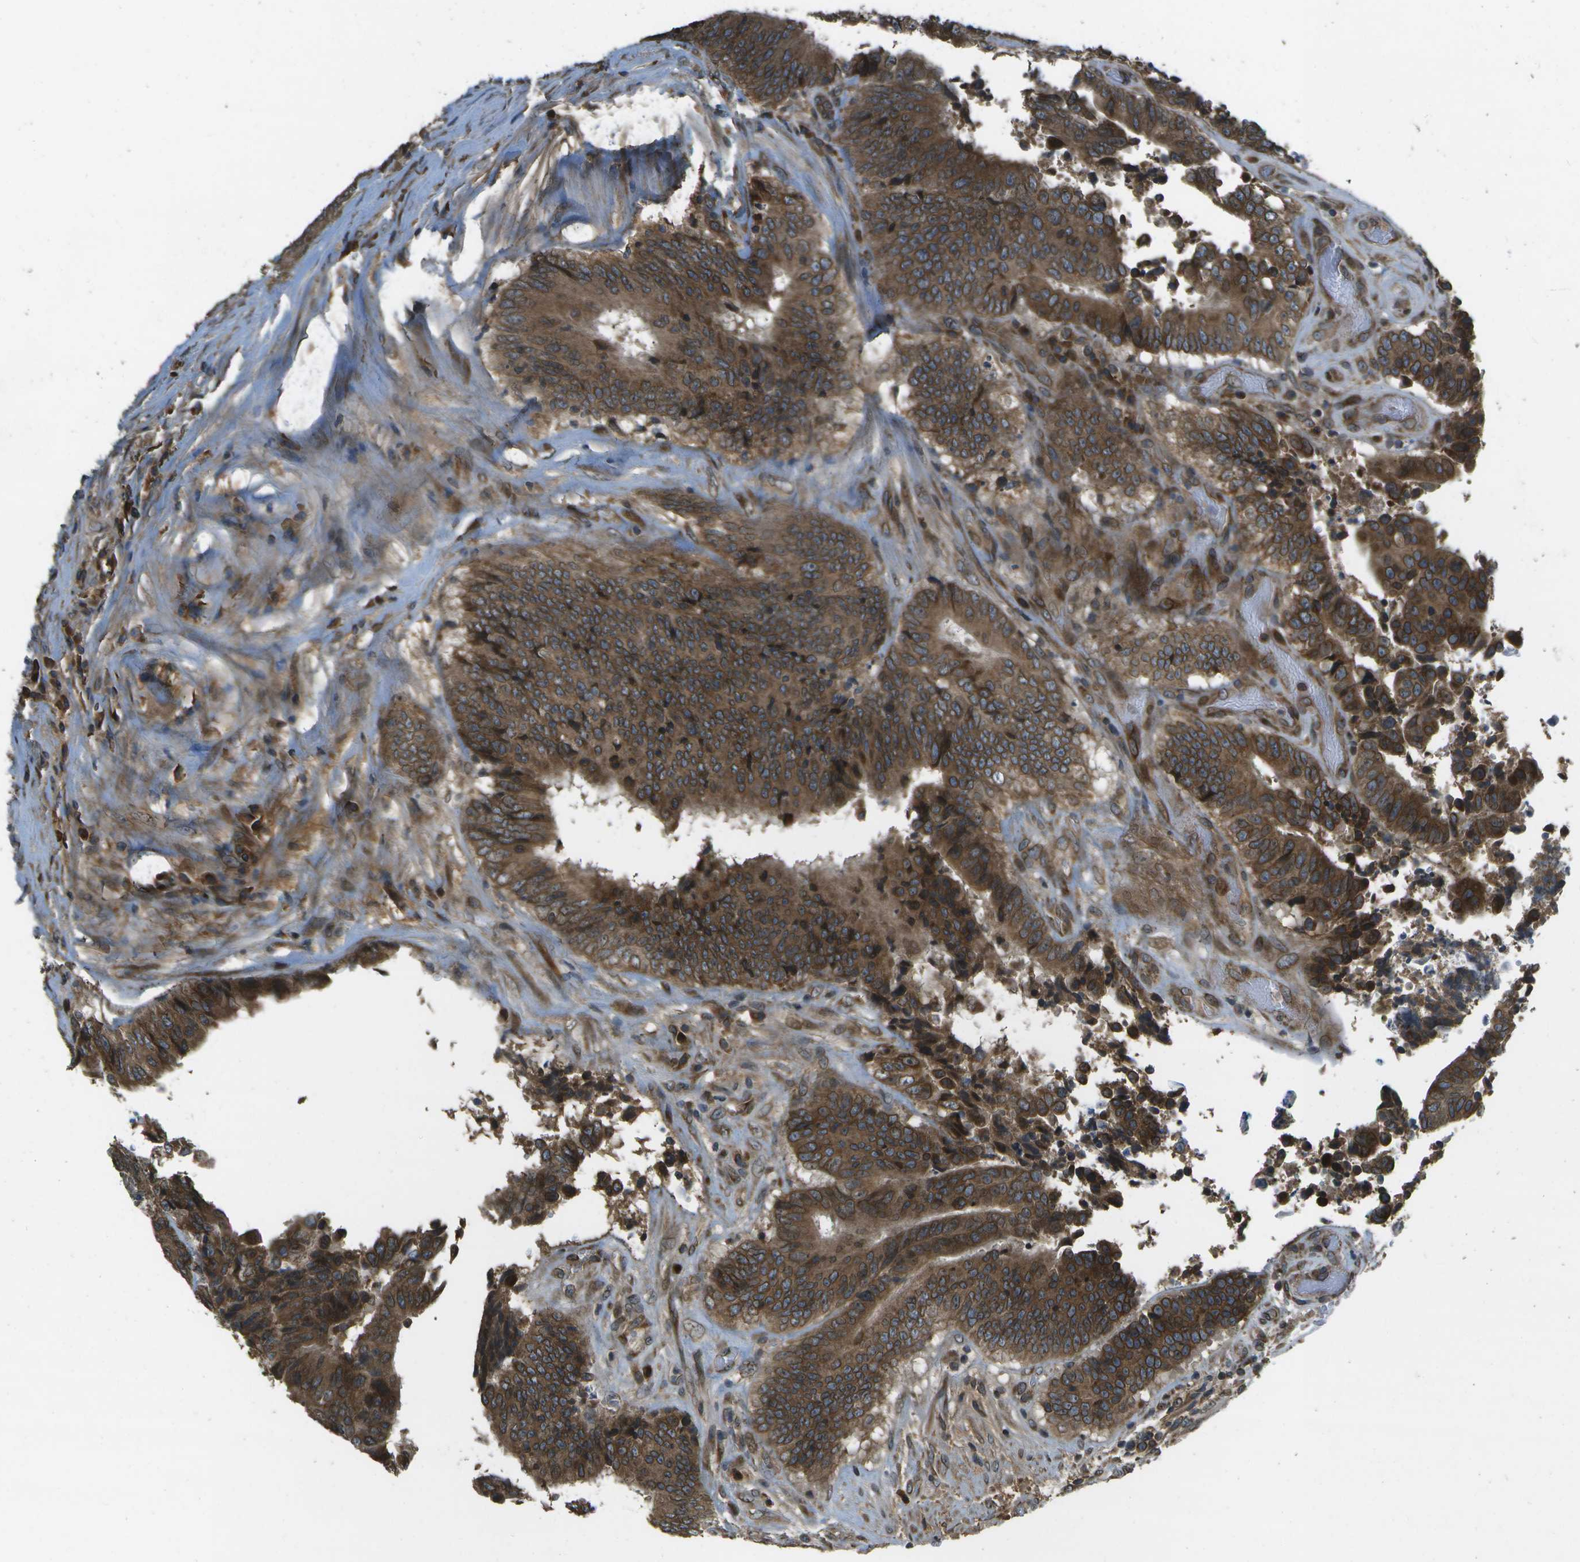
{"staining": {"intensity": "moderate", "quantity": ">75%", "location": "cytoplasmic/membranous"}, "tissue": "colorectal cancer", "cell_type": "Tumor cells", "image_type": "cancer", "snomed": [{"axis": "morphology", "description": "Adenocarcinoma, NOS"}, {"axis": "topography", "description": "Rectum"}], "caption": "Tumor cells reveal moderate cytoplasmic/membranous expression in about >75% of cells in colorectal cancer (adenocarcinoma).", "gene": "HFE", "patient": {"sex": "male", "age": 72}}